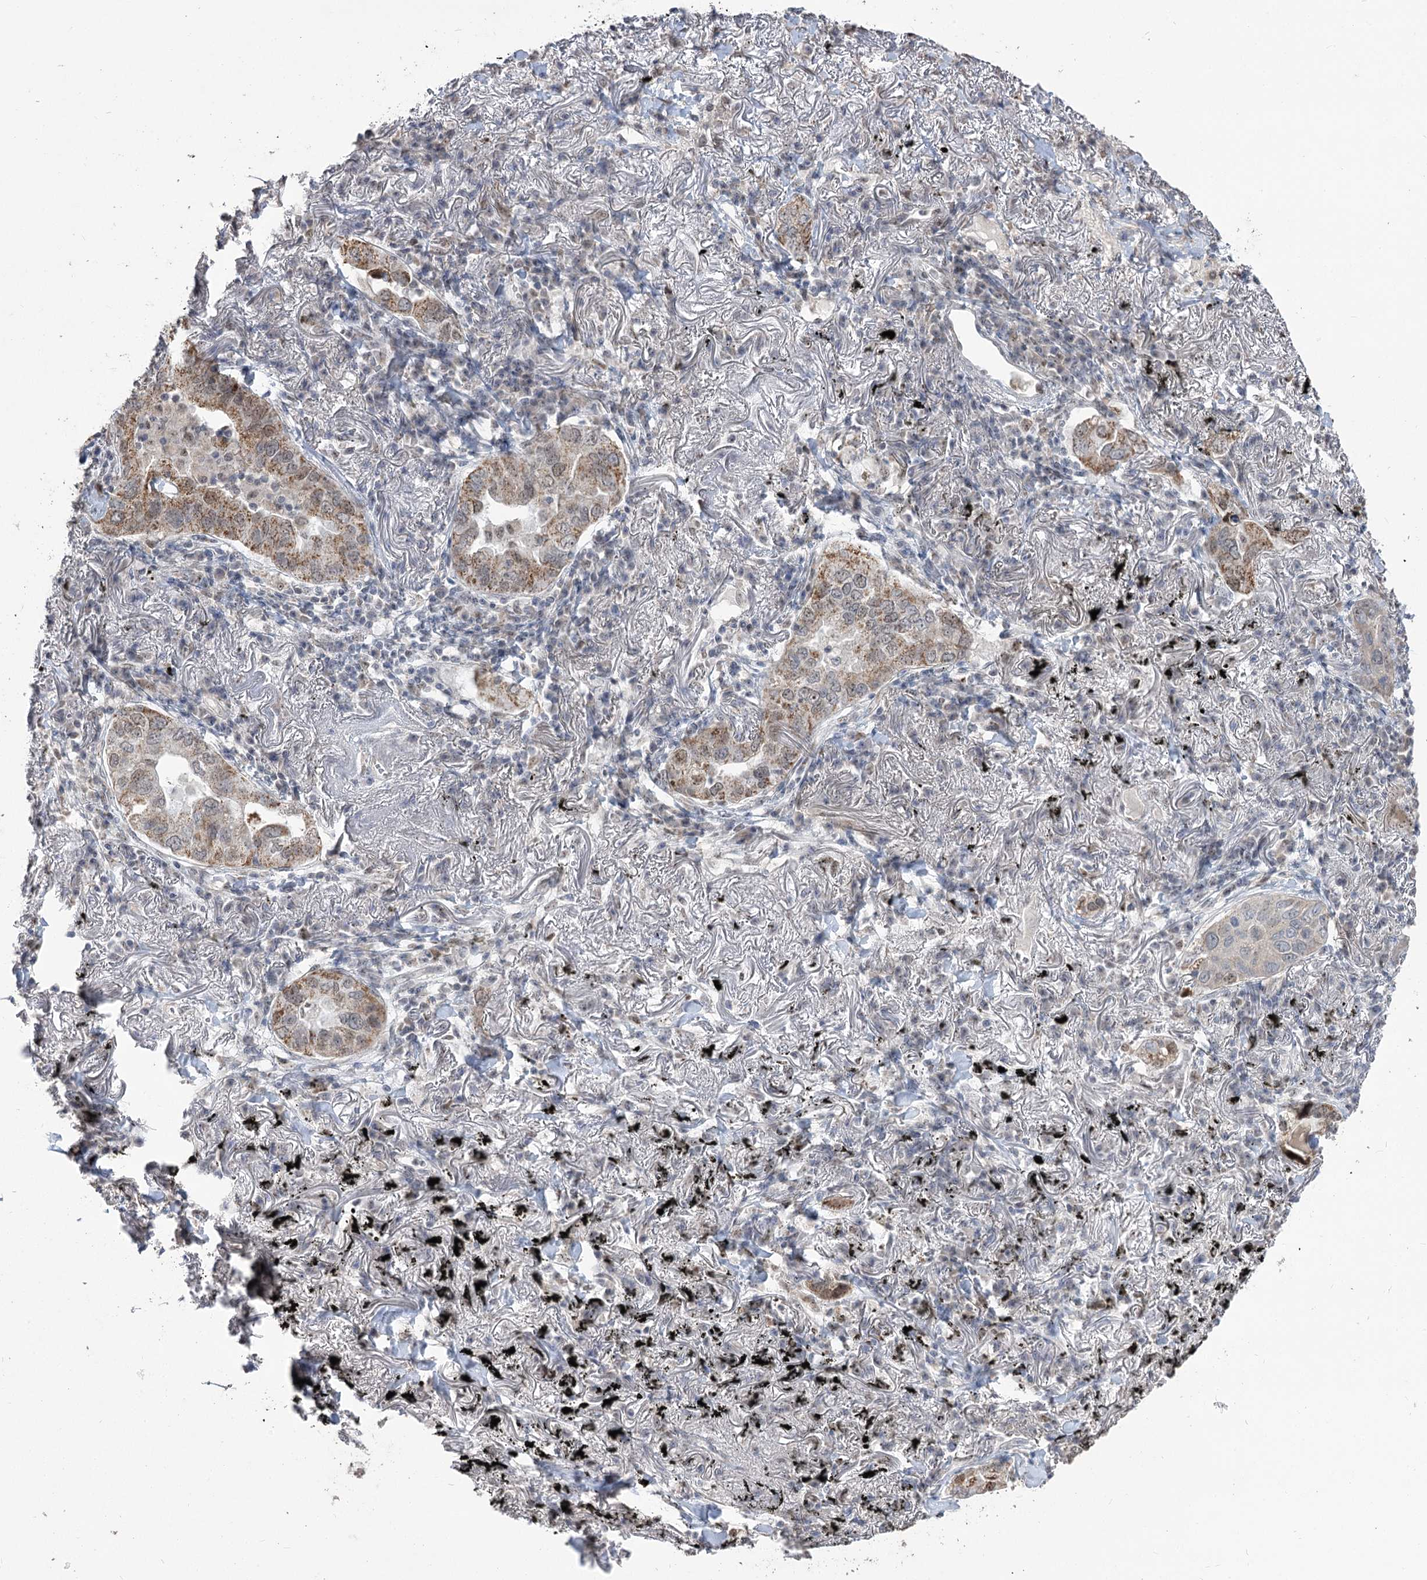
{"staining": {"intensity": "moderate", "quantity": "25%-75%", "location": "cytoplasmic/membranous"}, "tissue": "lung cancer", "cell_type": "Tumor cells", "image_type": "cancer", "snomed": [{"axis": "morphology", "description": "Adenocarcinoma, NOS"}, {"axis": "topography", "description": "Lung"}], "caption": "Immunohistochemistry photomicrograph of human lung adenocarcinoma stained for a protein (brown), which shows medium levels of moderate cytoplasmic/membranous expression in approximately 25%-75% of tumor cells.", "gene": "RUFY4", "patient": {"sex": "male", "age": 65}}